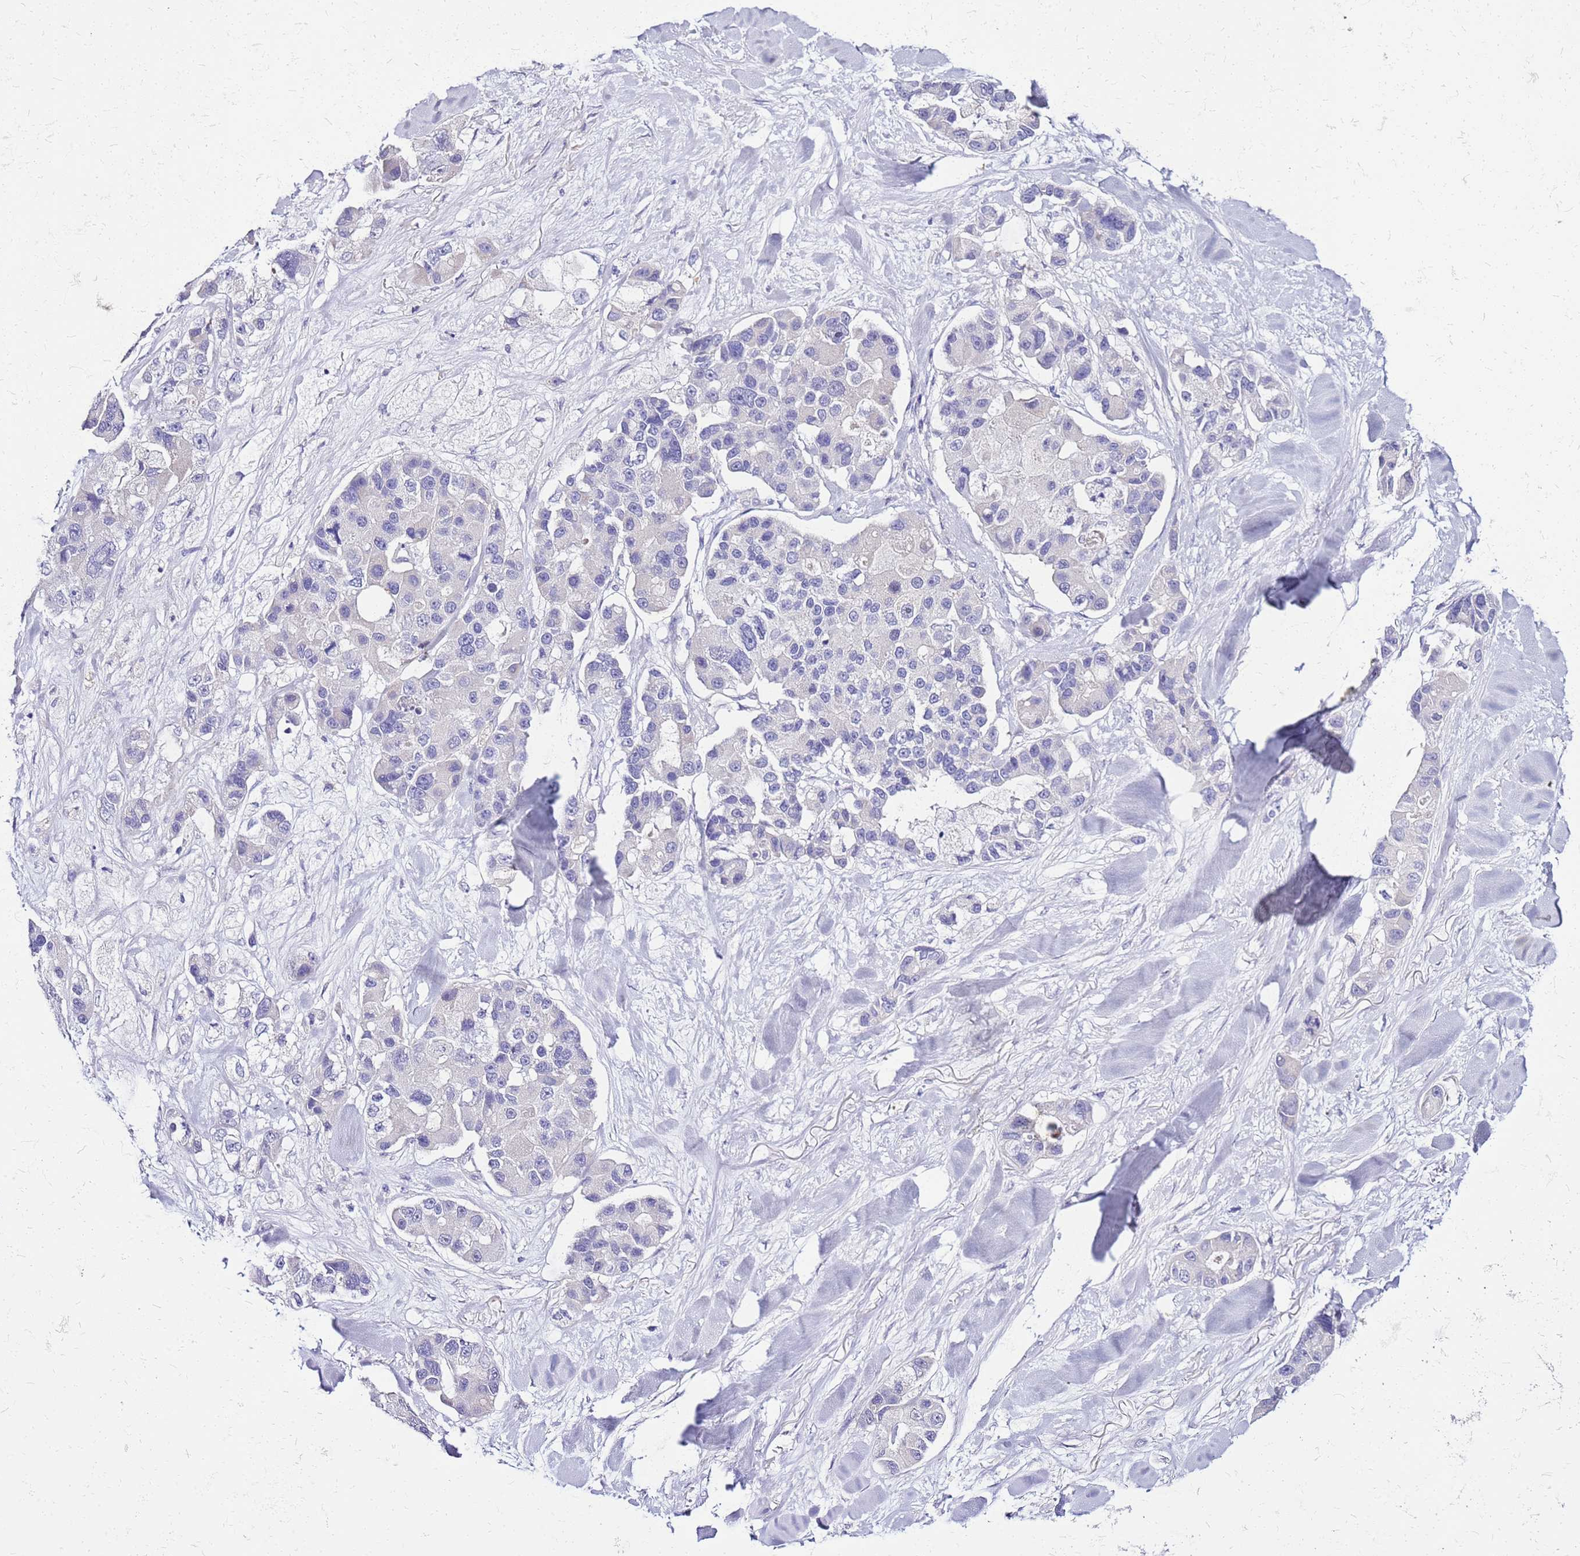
{"staining": {"intensity": "negative", "quantity": "none", "location": "none"}, "tissue": "lung cancer", "cell_type": "Tumor cells", "image_type": "cancer", "snomed": [{"axis": "morphology", "description": "Adenocarcinoma, NOS"}, {"axis": "topography", "description": "Lung"}], "caption": "Protein analysis of lung cancer (adenocarcinoma) displays no significant staining in tumor cells.", "gene": "DCDC2B", "patient": {"sex": "female", "age": 54}}